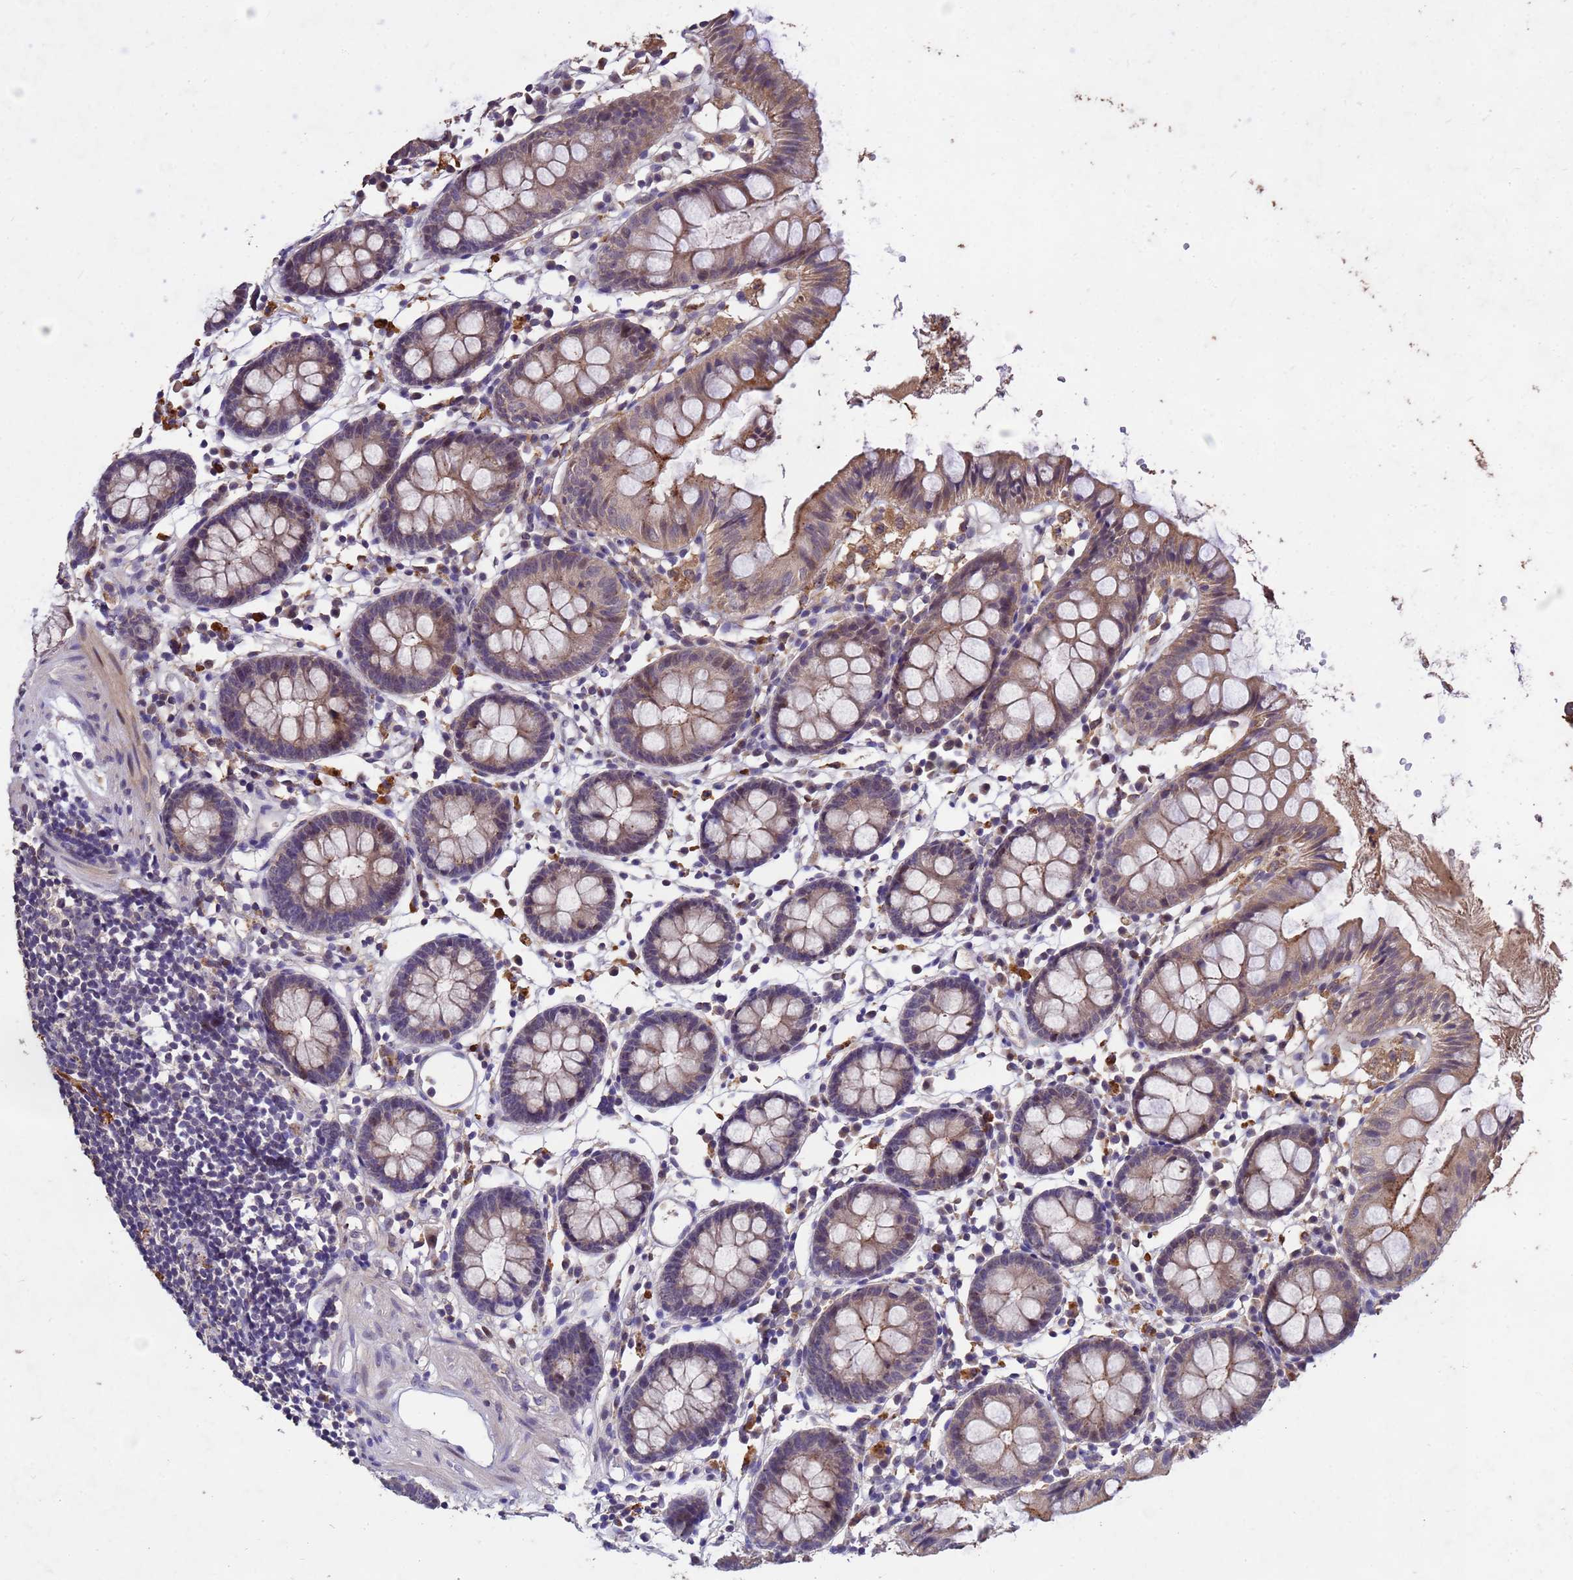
{"staining": {"intensity": "moderate", "quantity": ">75%", "location": "cytoplasmic/membranous"}, "tissue": "colon", "cell_type": "Endothelial cells", "image_type": "normal", "snomed": [{"axis": "morphology", "description": "Normal tissue, NOS"}, {"axis": "topography", "description": "Colon"}], "caption": "Protein staining demonstrates moderate cytoplasmic/membranous staining in approximately >75% of endothelial cells in normal colon.", "gene": "TOR4A", "patient": {"sex": "female", "age": 84}}